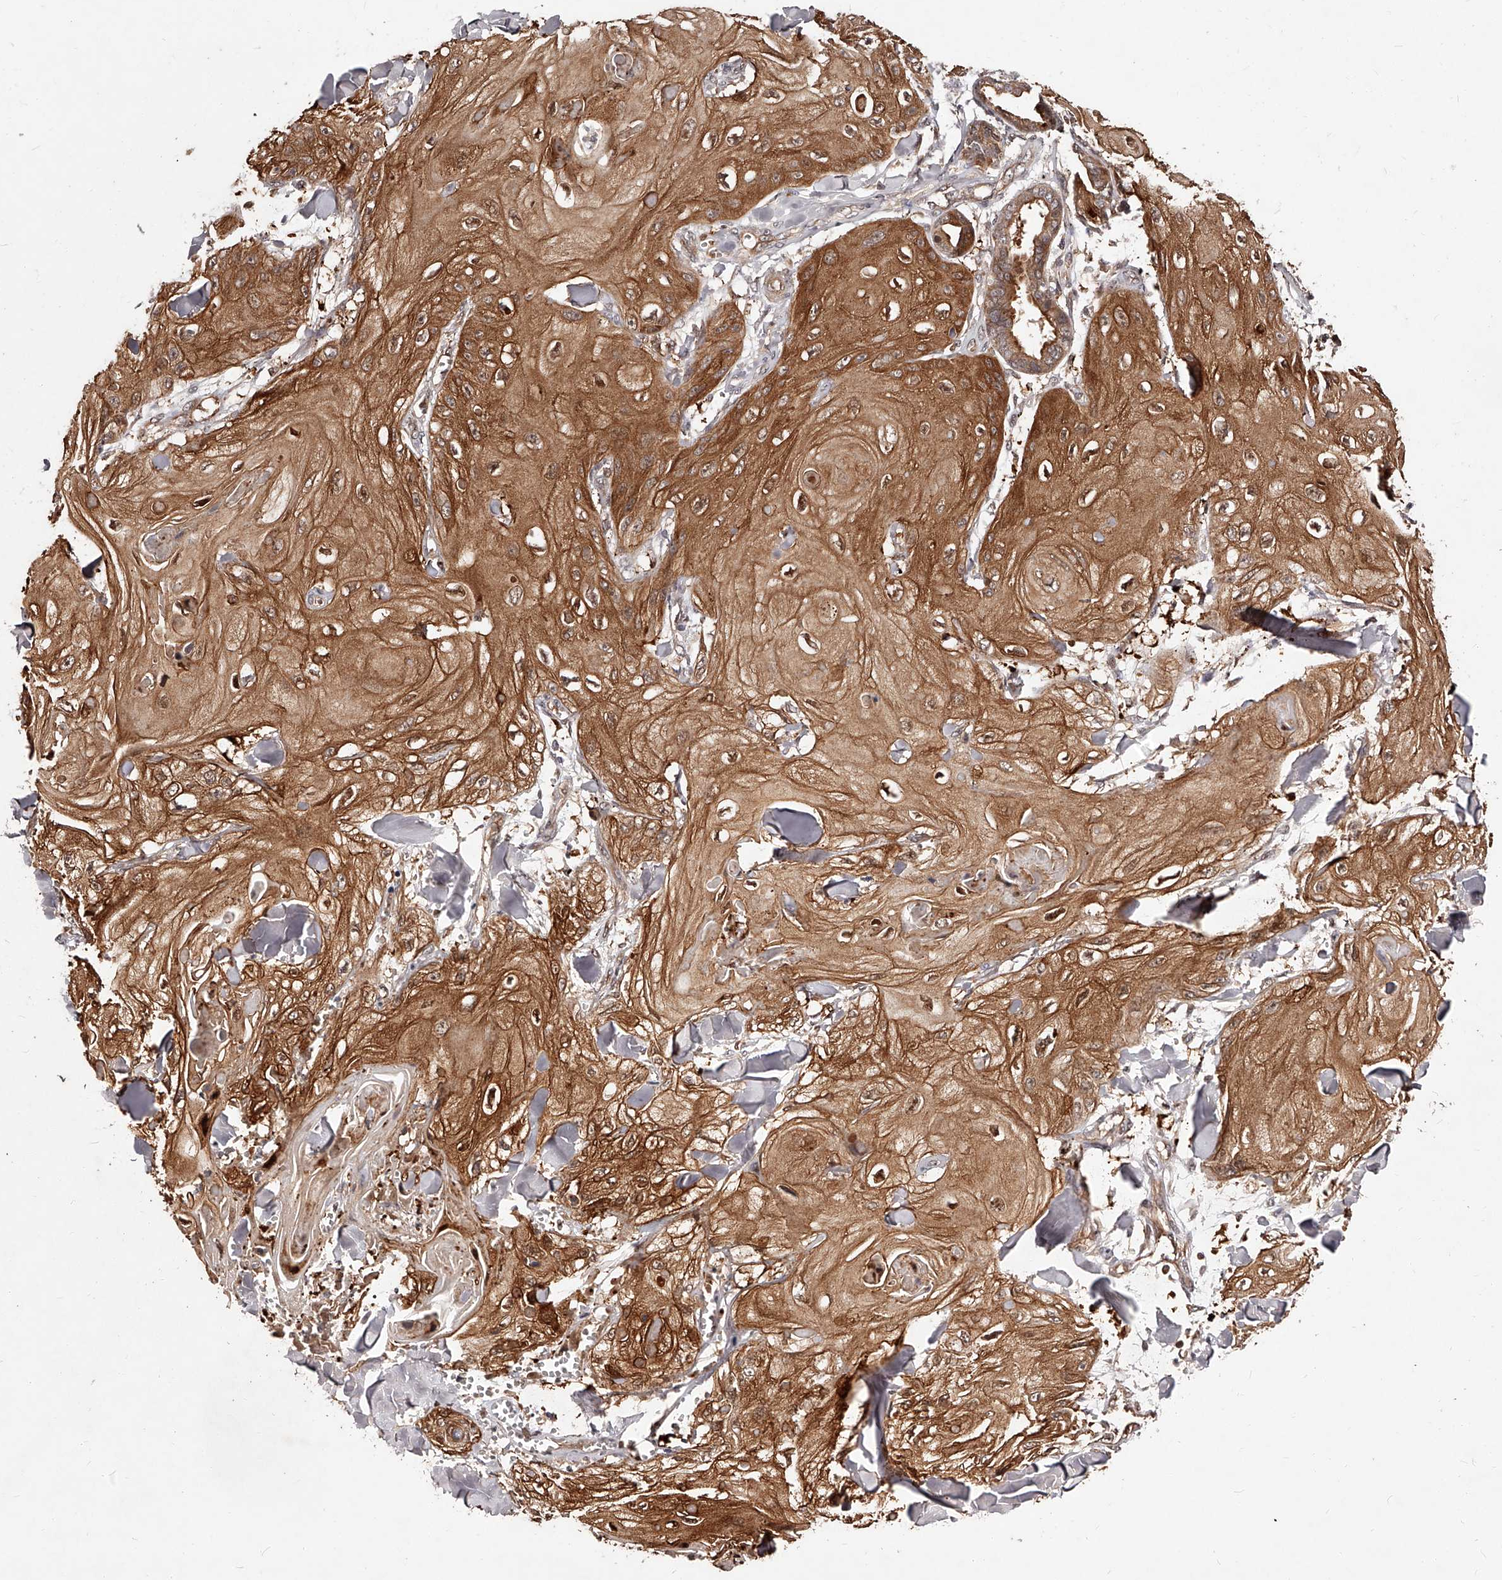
{"staining": {"intensity": "moderate", "quantity": ">75%", "location": "cytoplasmic/membranous,nuclear"}, "tissue": "skin cancer", "cell_type": "Tumor cells", "image_type": "cancer", "snomed": [{"axis": "morphology", "description": "Squamous cell carcinoma, NOS"}, {"axis": "topography", "description": "Skin"}], "caption": "Skin squamous cell carcinoma stained with immunohistochemistry demonstrates moderate cytoplasmic/membranous and nuclear expression in approximately >75% of tumor cells. (Stains: DAB in brown, nuclei in blue, Microscopy: brightfield microscopy at high magnification).", "gene": "CUL7", "patient": {"sex": "male", "age": 74}}